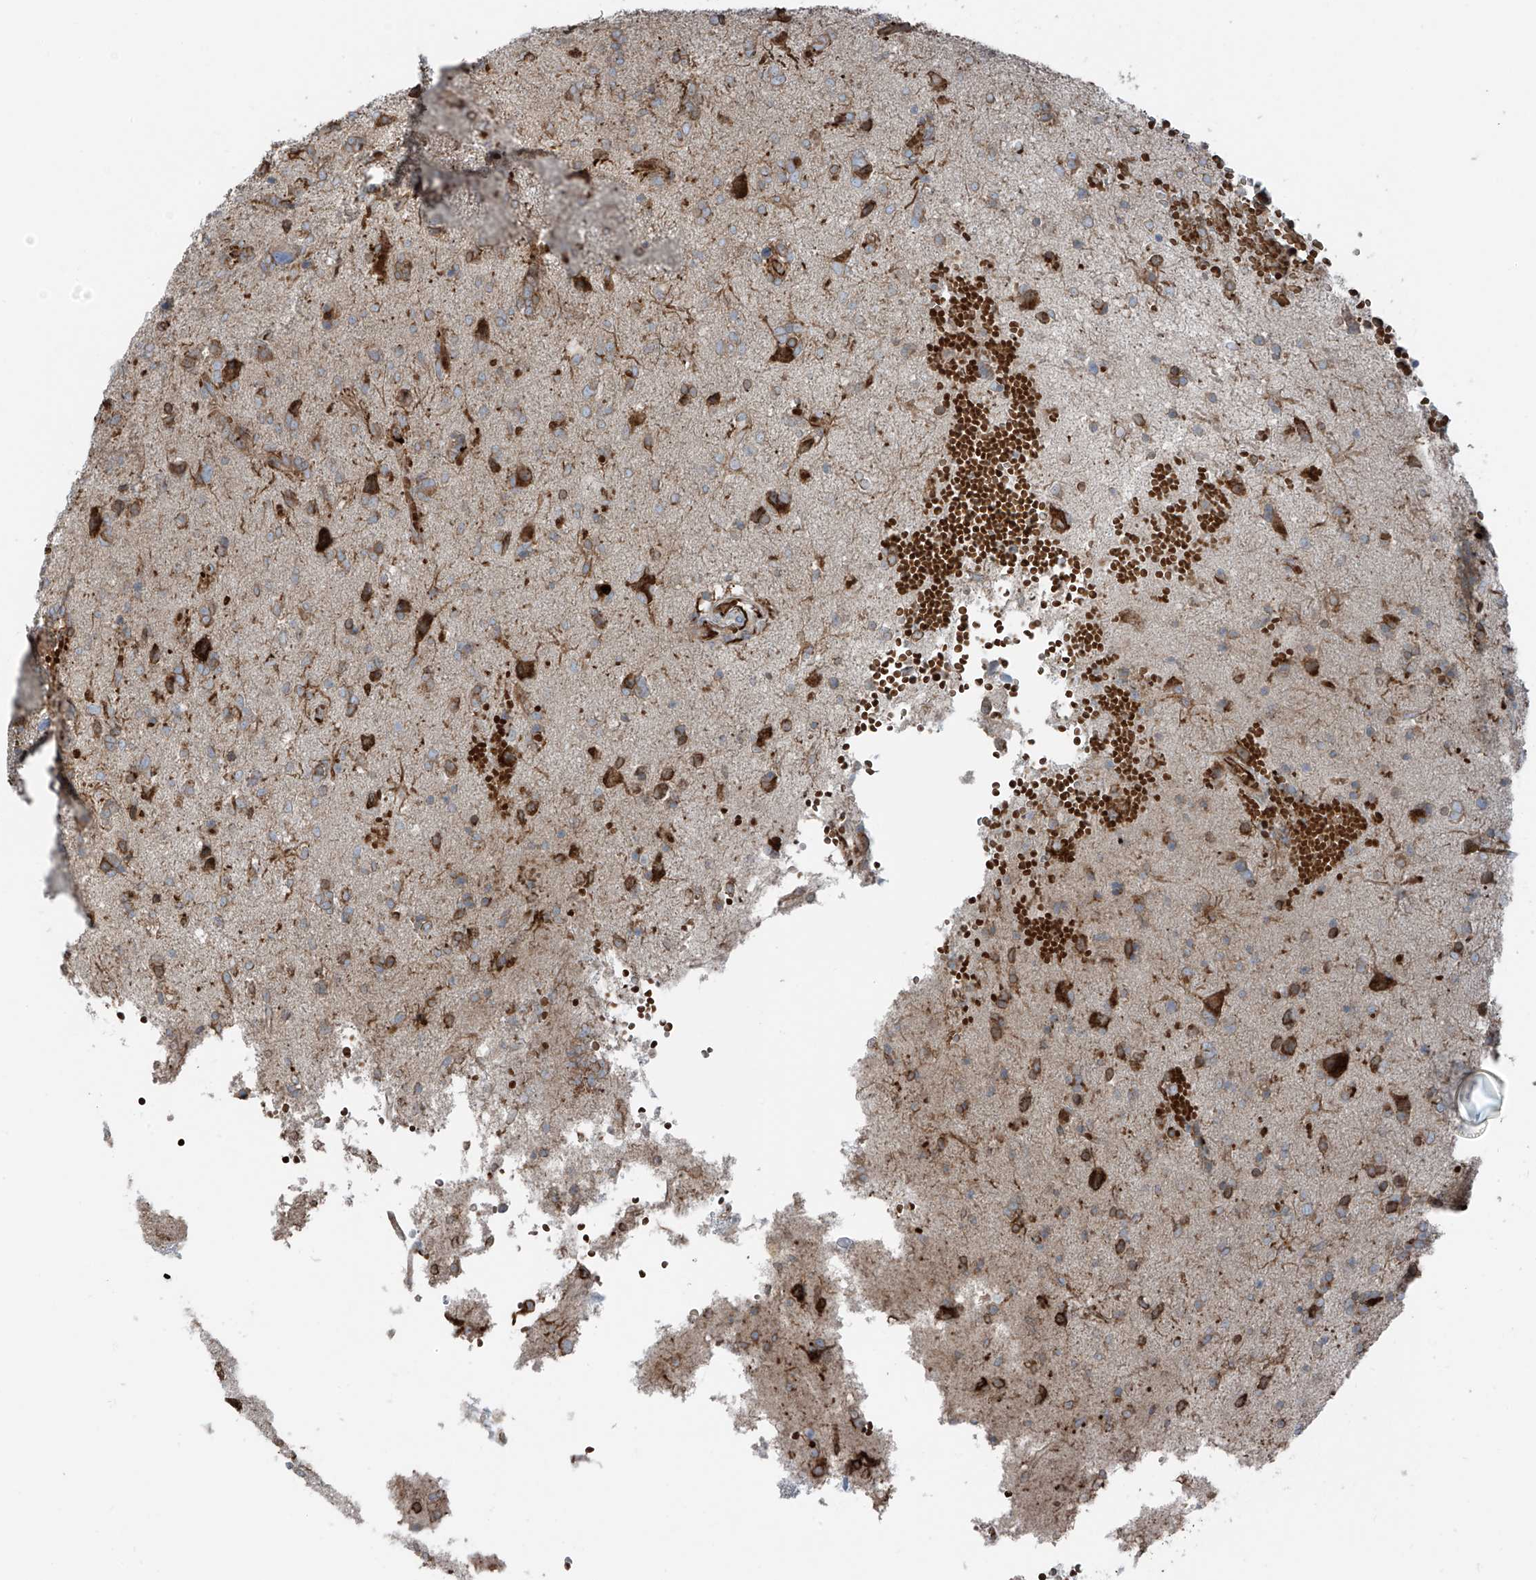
{"staining": {"intensity": "moderate", "quantity": ">75%", "location": "cytoplasmic/membranous"}, "tissue": "glioma", "cell_type": "Tumor cells", "image_type": "cancer", "snomed": [{"axis": "morphology", "description": "Glioma, malignant, High grade"}, {"axis": "topography", "description": "Brain"}], "caption": "A medium amount of moderate cytoplasmic/membranous positivity is appreciated in approximately >75% of tumor cells in glioma tissue.", "gene": "ERLEC1", "patient": {"sex": "female", "age": 59}}